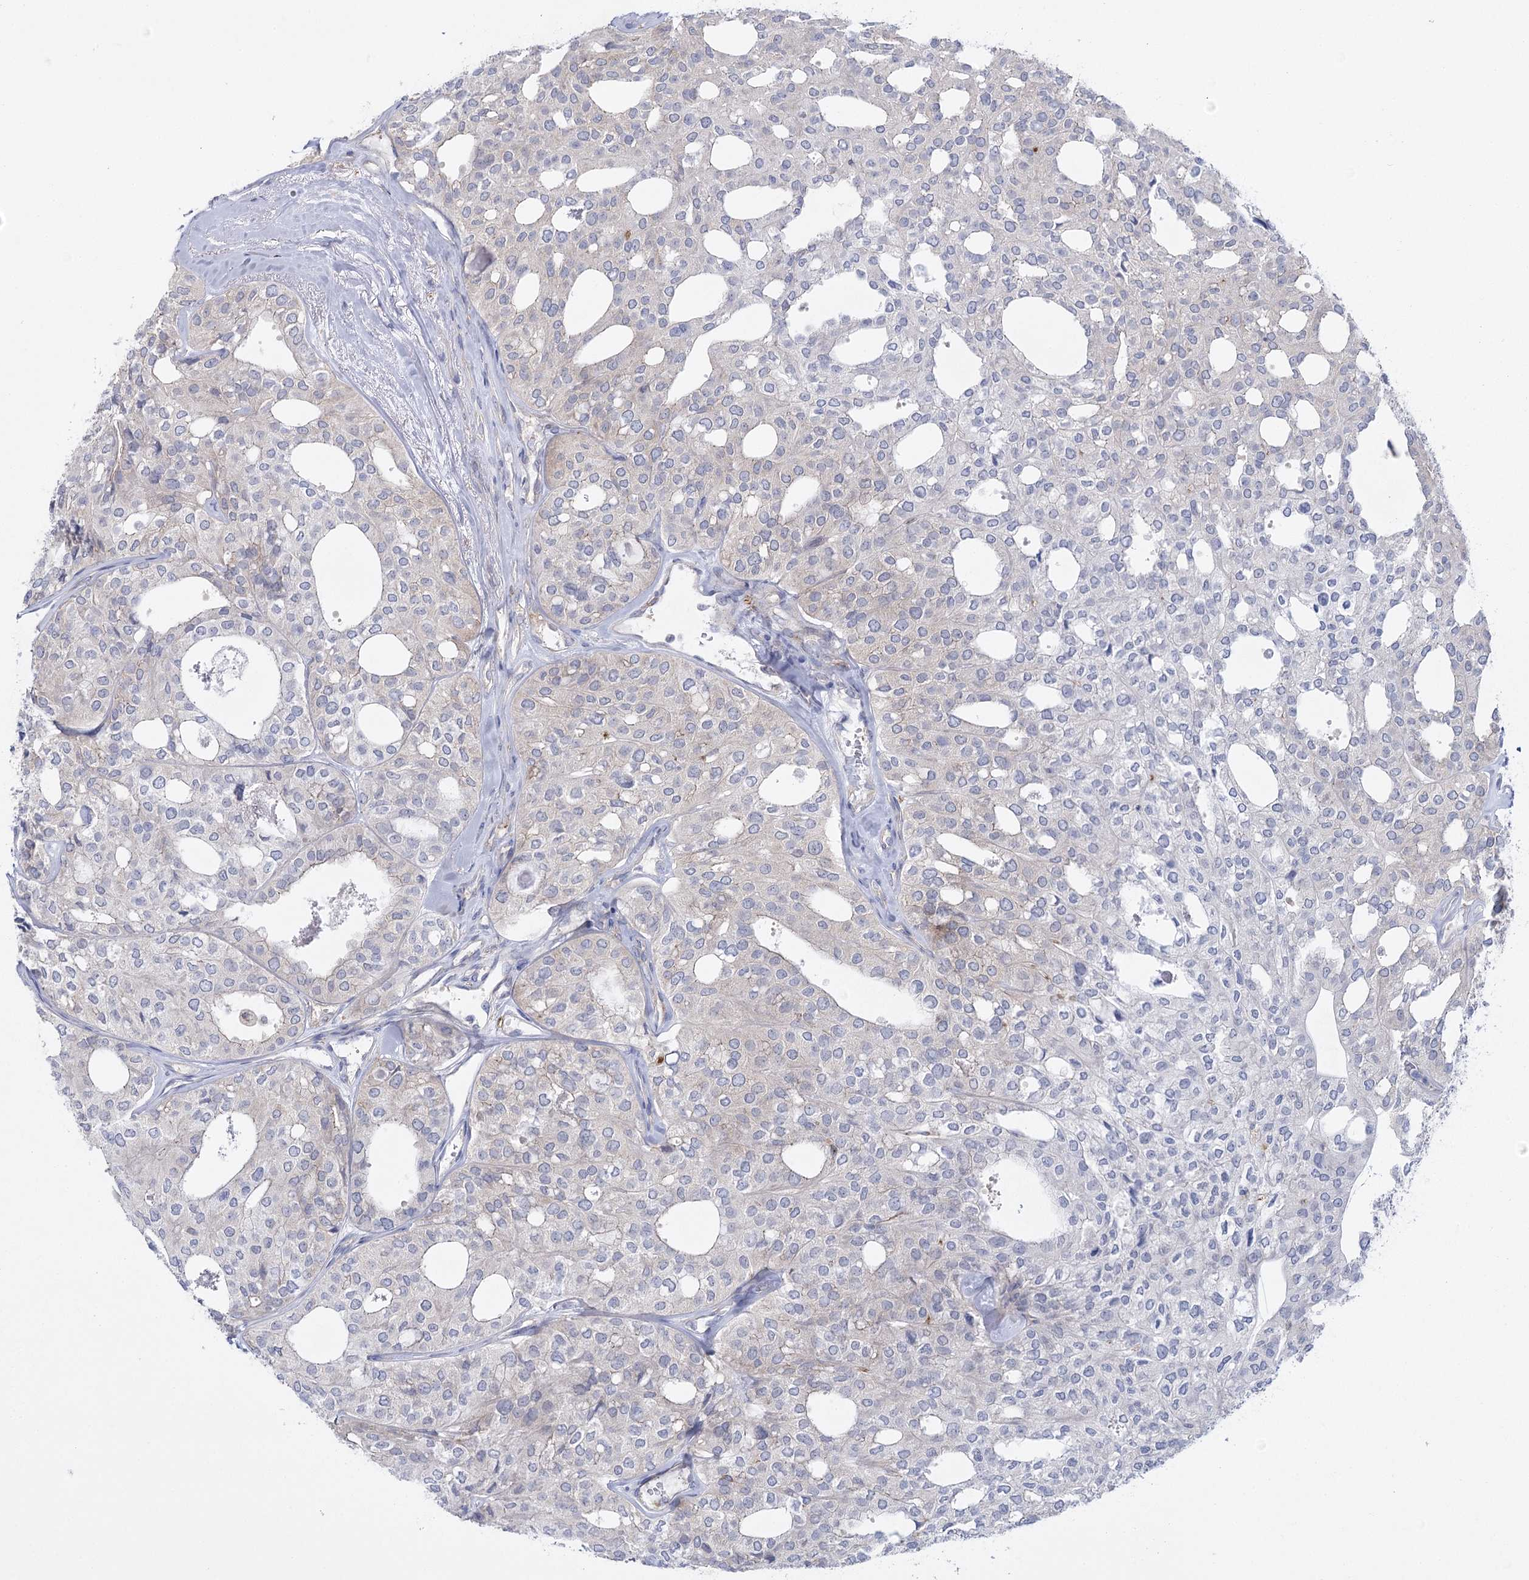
{"staining": {"intensity": "negative", "quantity": "none", "location": "none"}, "tissue": "thyroid cancer", "cell_type": "Tumor cells", "image_type": "cancer", "snomed": [{"axis": "morphology", "description": "Follicular adenoma carcinoma, NOS"}, {"axis": "topography", "description": "Thyroid gland"}], "caption": "IHC image of neoplastic tissue: thyroid cancer (follicular adenoma carcinoma) stained with DAB (3,3'-diaminobenzidine) demonstrates no significant protein positivity in tumor cells.", "gene": "CCDC88A", "patient": {"sex": "male", "age": 75}}